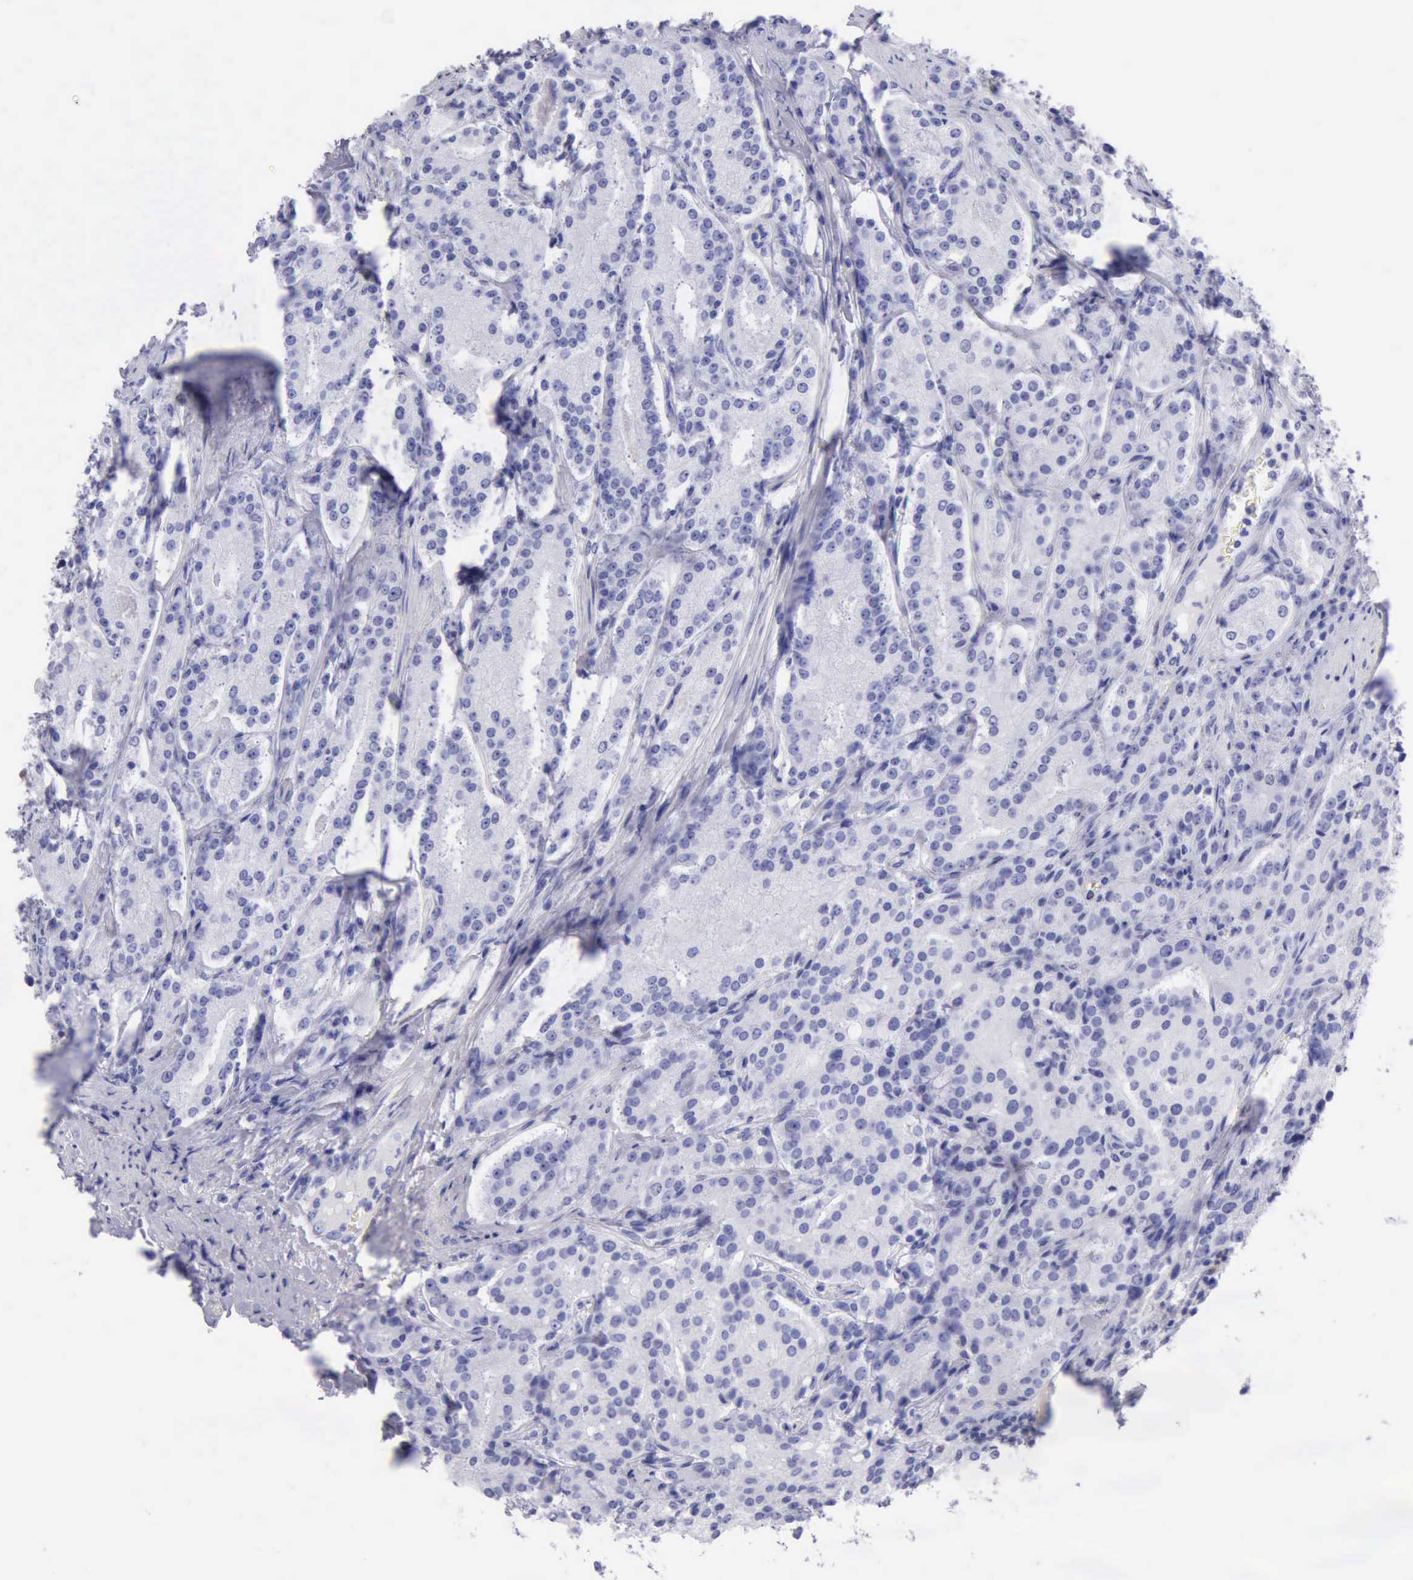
{"staining": {"intensity": "negative", "quantity": "none", "location": "none"}, "tissue": "prostate cancer", "cell_type": "Tumor cells", "image_type": "cancer", "snomed": [{"axis": "morphology", "description": "Adenocarcinoma, Medium grade"}, {"axis": "topography", "description": "Prostate"}], "caption": "Immunohistochemistry (IHC) photomicrograph of adenocarcinoma (medium-grade) (prostate) stained for a protein (brown), which displays no positivity in tumor cells.", "gene": "MCM2", "patient": {"sex": "male", "age": 72}}